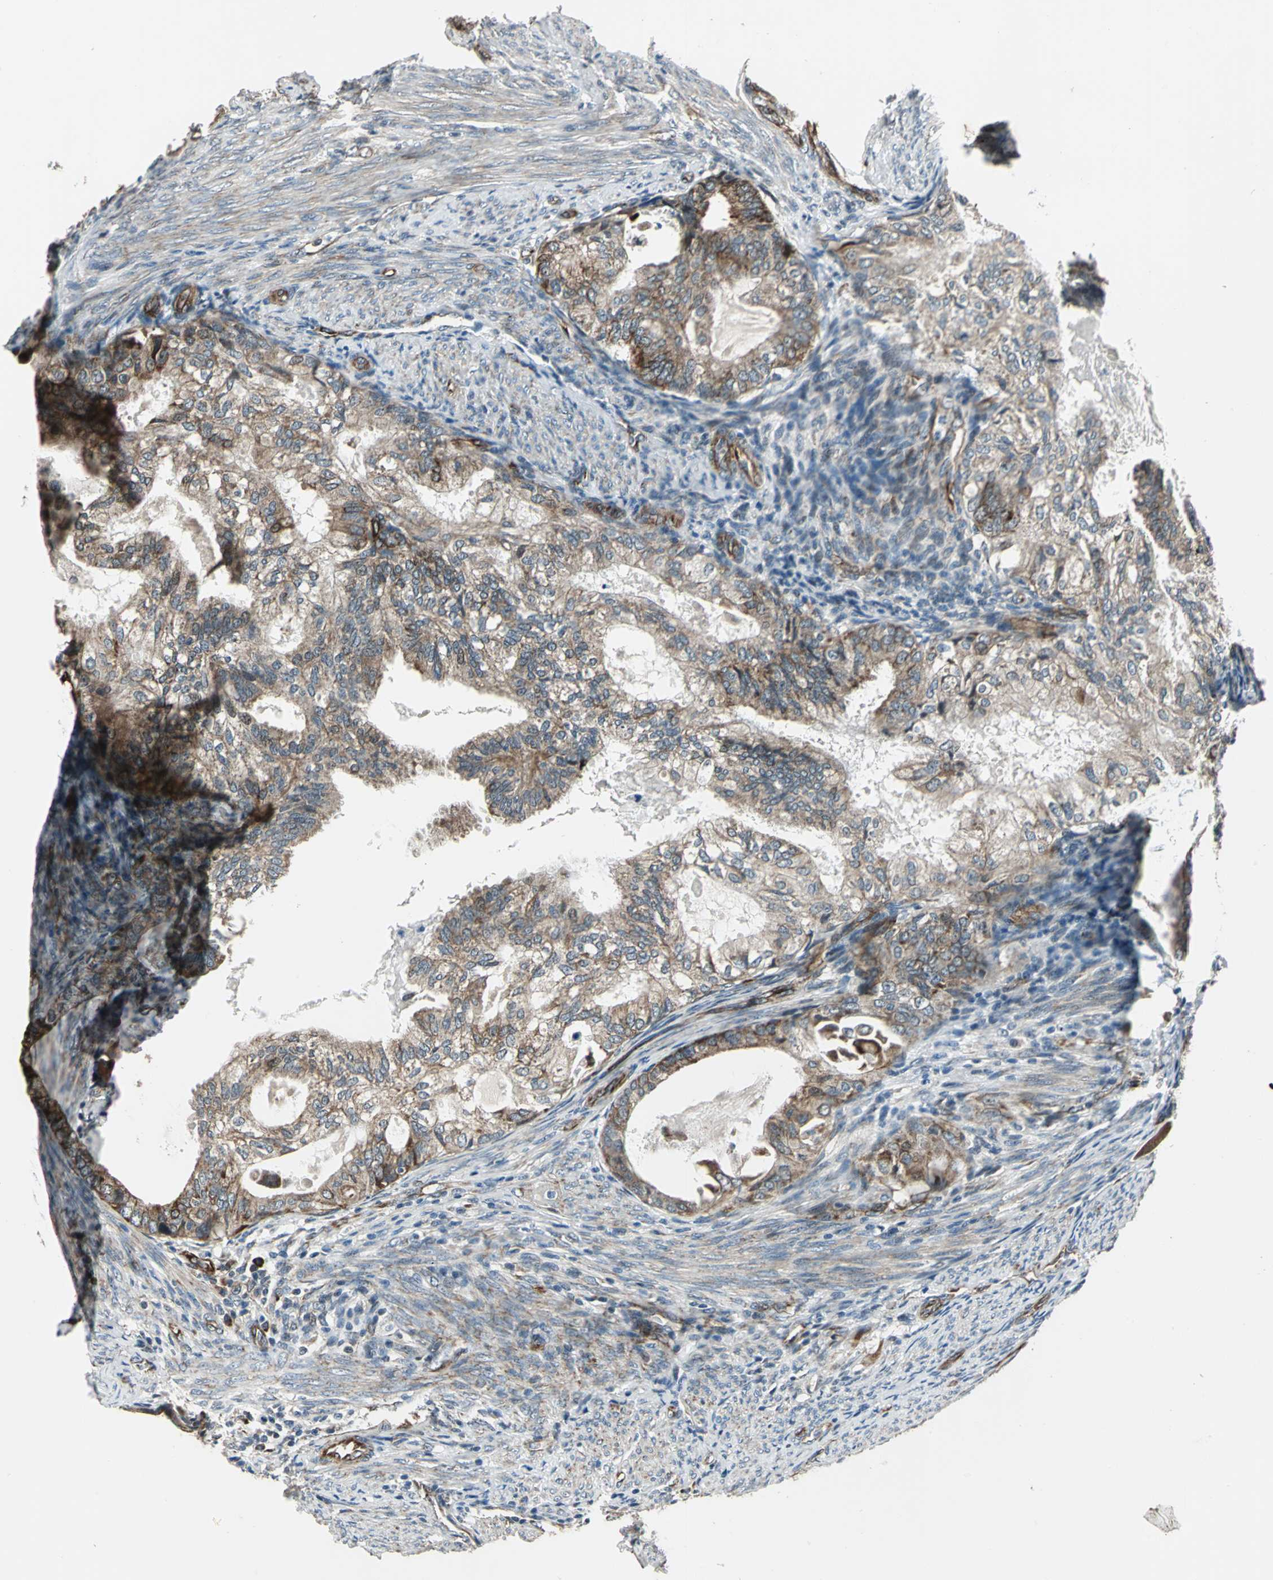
{"staining": {"intensity": "moderate", "quantity": ">75%", "location": "cytoplasmic/membranous"}, "tissue": "cervical cancer", "cell_type": "Tumor cells", "image_type": "cancer", "snomed": [{"axis": "morphology", "description": "Normal tissue, NOS"}, {"axis": "morphology", "description": "Adenocarcinoma, NOS"}, {"axis": "topography", "description": "Cervix"}, {"axis": "topography", "description": "Endometrium"}], "caption": "Protein analysis of cervical cancer (adenocarcinoma) tissue shows moderate cytoplasmic/membranous staining in approximately >75% of tumor cells. (DAB IHC, brown staining for protein, blue staining for nuclei).", "gene": "EXD2", "patient": {"sex": "female", "age": 86}}